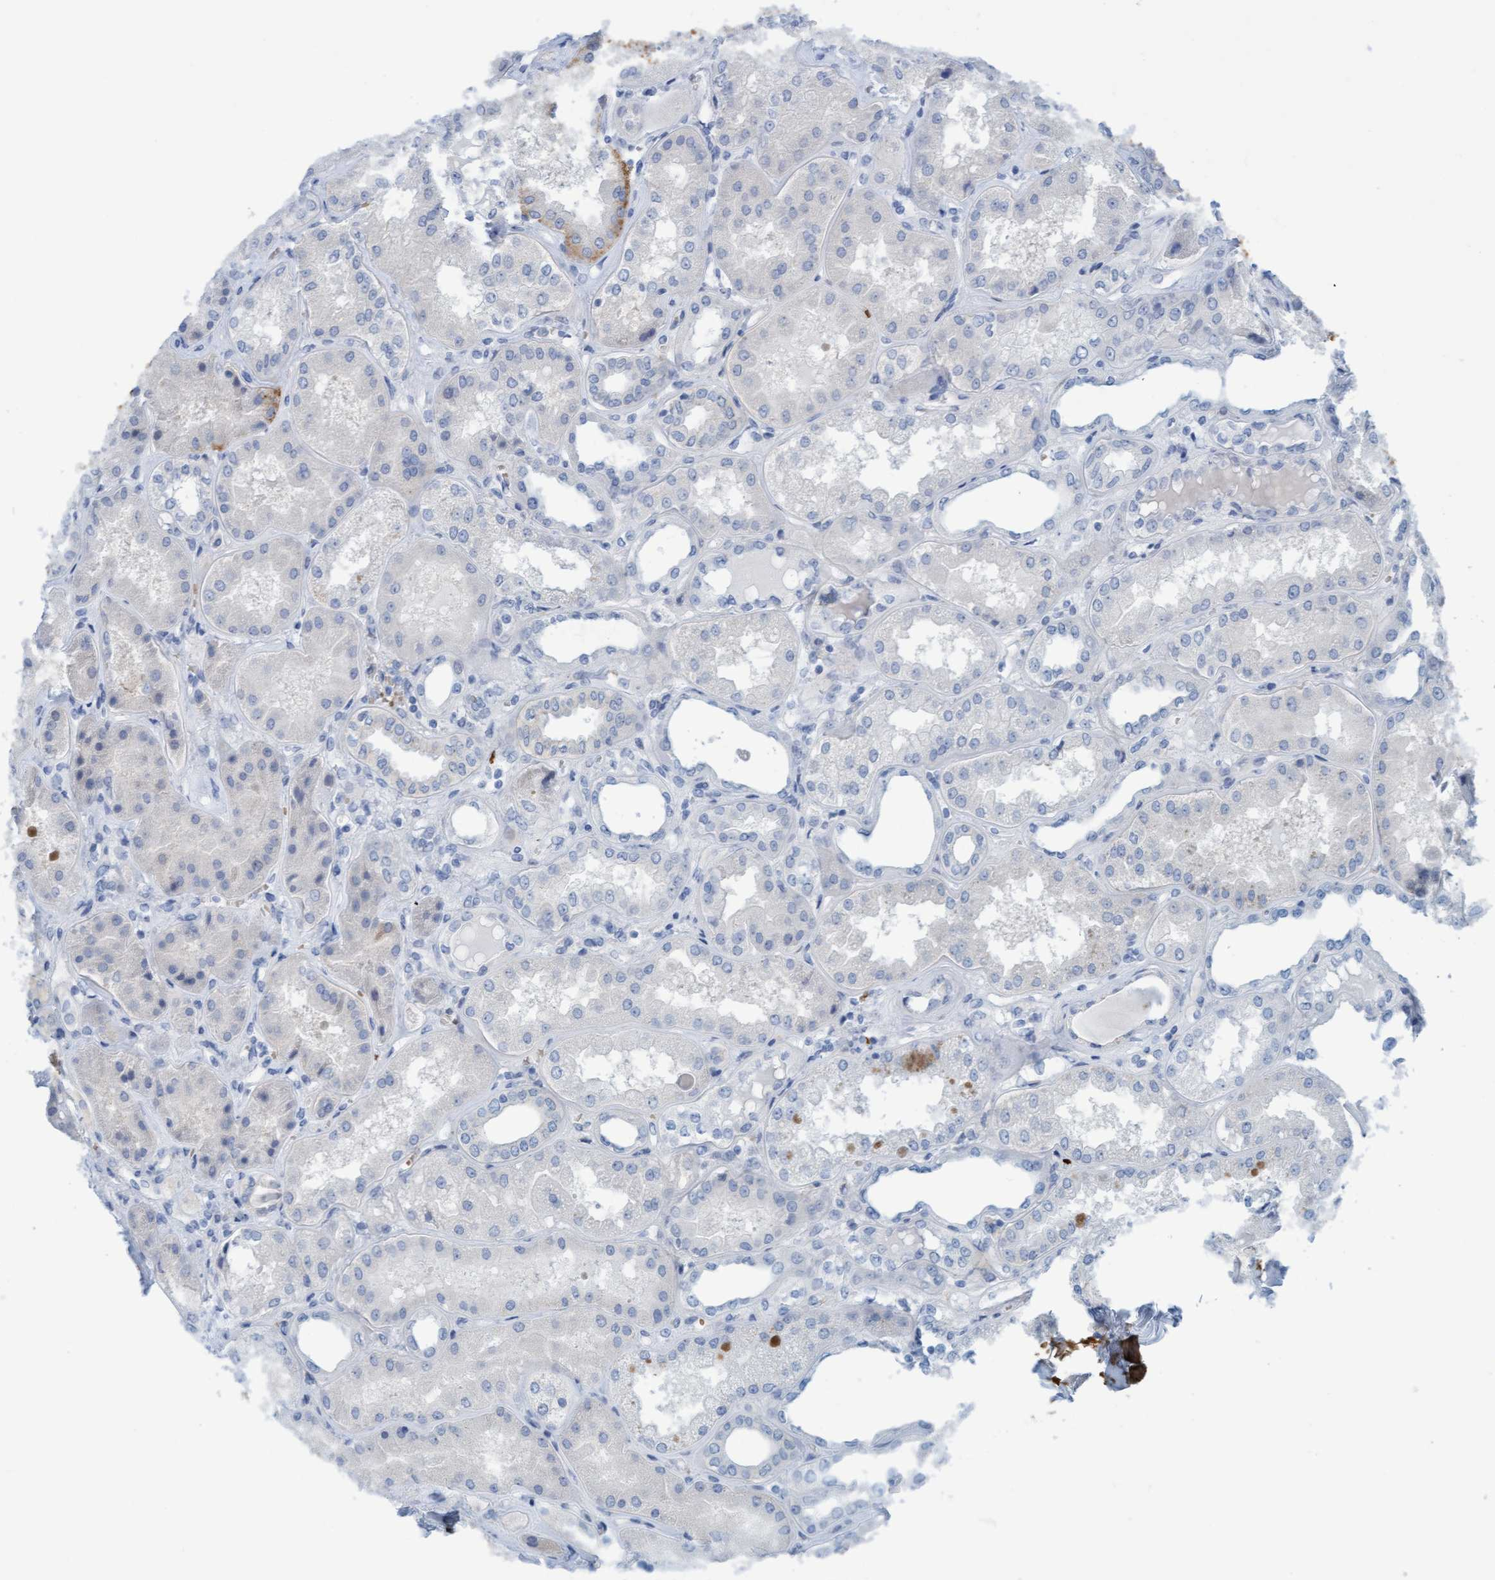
{"staining": {"intensity": "weak", "quantity": "<25%", "location": "cytoplasmic/membranous"}, "tissue": "kidney", "cell_type": "Cells in glomeruli", "image_type": "normal", "snomed": [{"axis": "morphology", "description": "Normal tissue, NOS"}, {"axis": "topography", "description": "Kidney"}], "caption": "A high-resolution histopathology image shows immunohistochemistry (IHC) staining of benign kidney, which demonstrates no significant expression in cells in glomeruli. (Immunohistochemistry (ihc), brightfield microscopy, high magnification).", "gene": "P2RX5", "patient": {"sex": "female", "age": 56}}